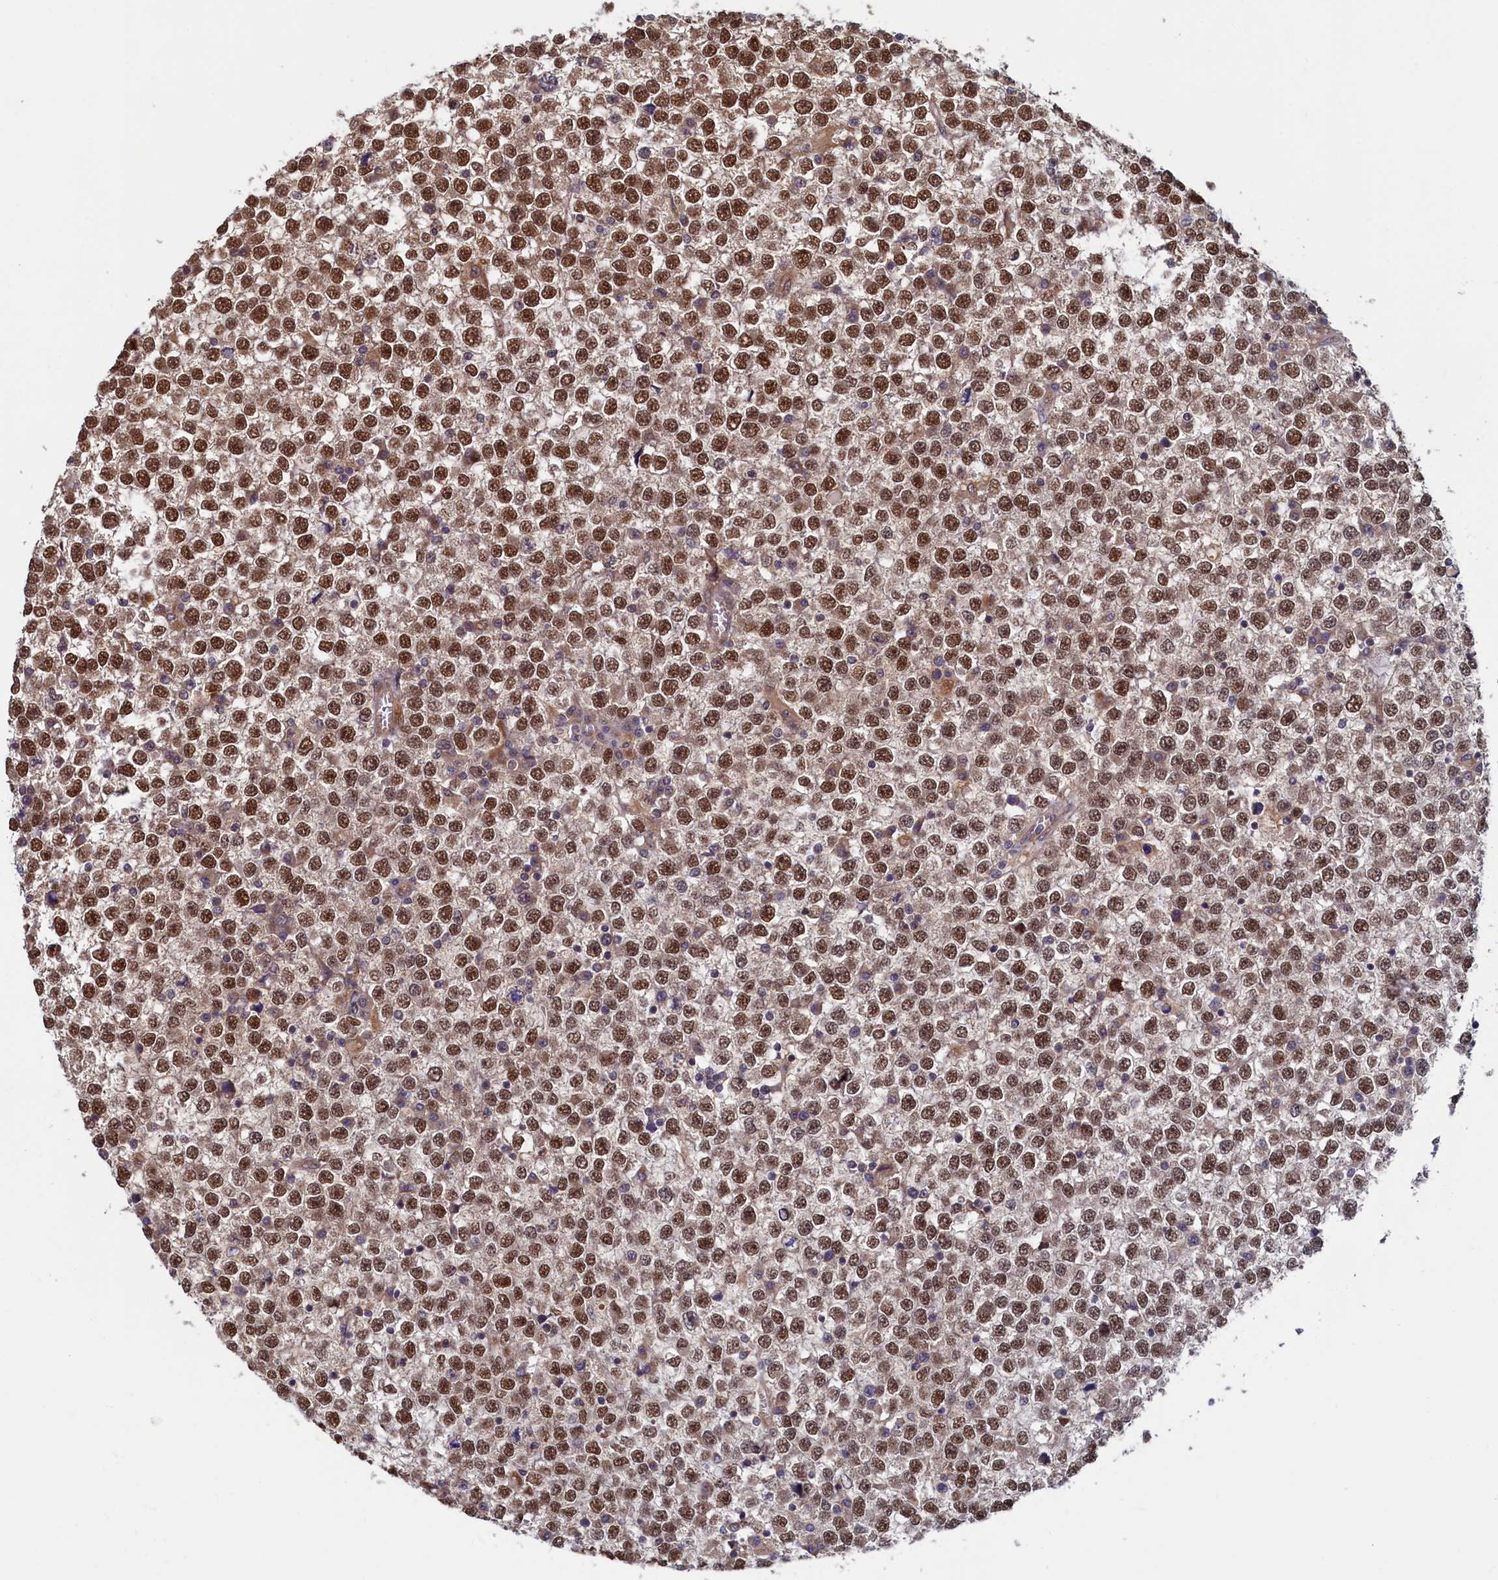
{"staining": {"intensity": "moderate", "quantity": ">75%", "location": "nuclear"}, "tissue": "testis cancer", "cell_type": "Tumor cells", "image_type": "cancer", "snomed": [{"axis": "morphology", "description": "Seminoma, NOS"}, {"axis": "topography", "description": "Testis"}], "caption": "The histopathology image displays staining of testis cancer, revealing moderate nuclear protein positivity (brown color) within tumor cells. (Brightfield microscopy of DAB IHC at high magnification).", "gene": "STX12", "patient": {"sex": "male", "age": 65}}